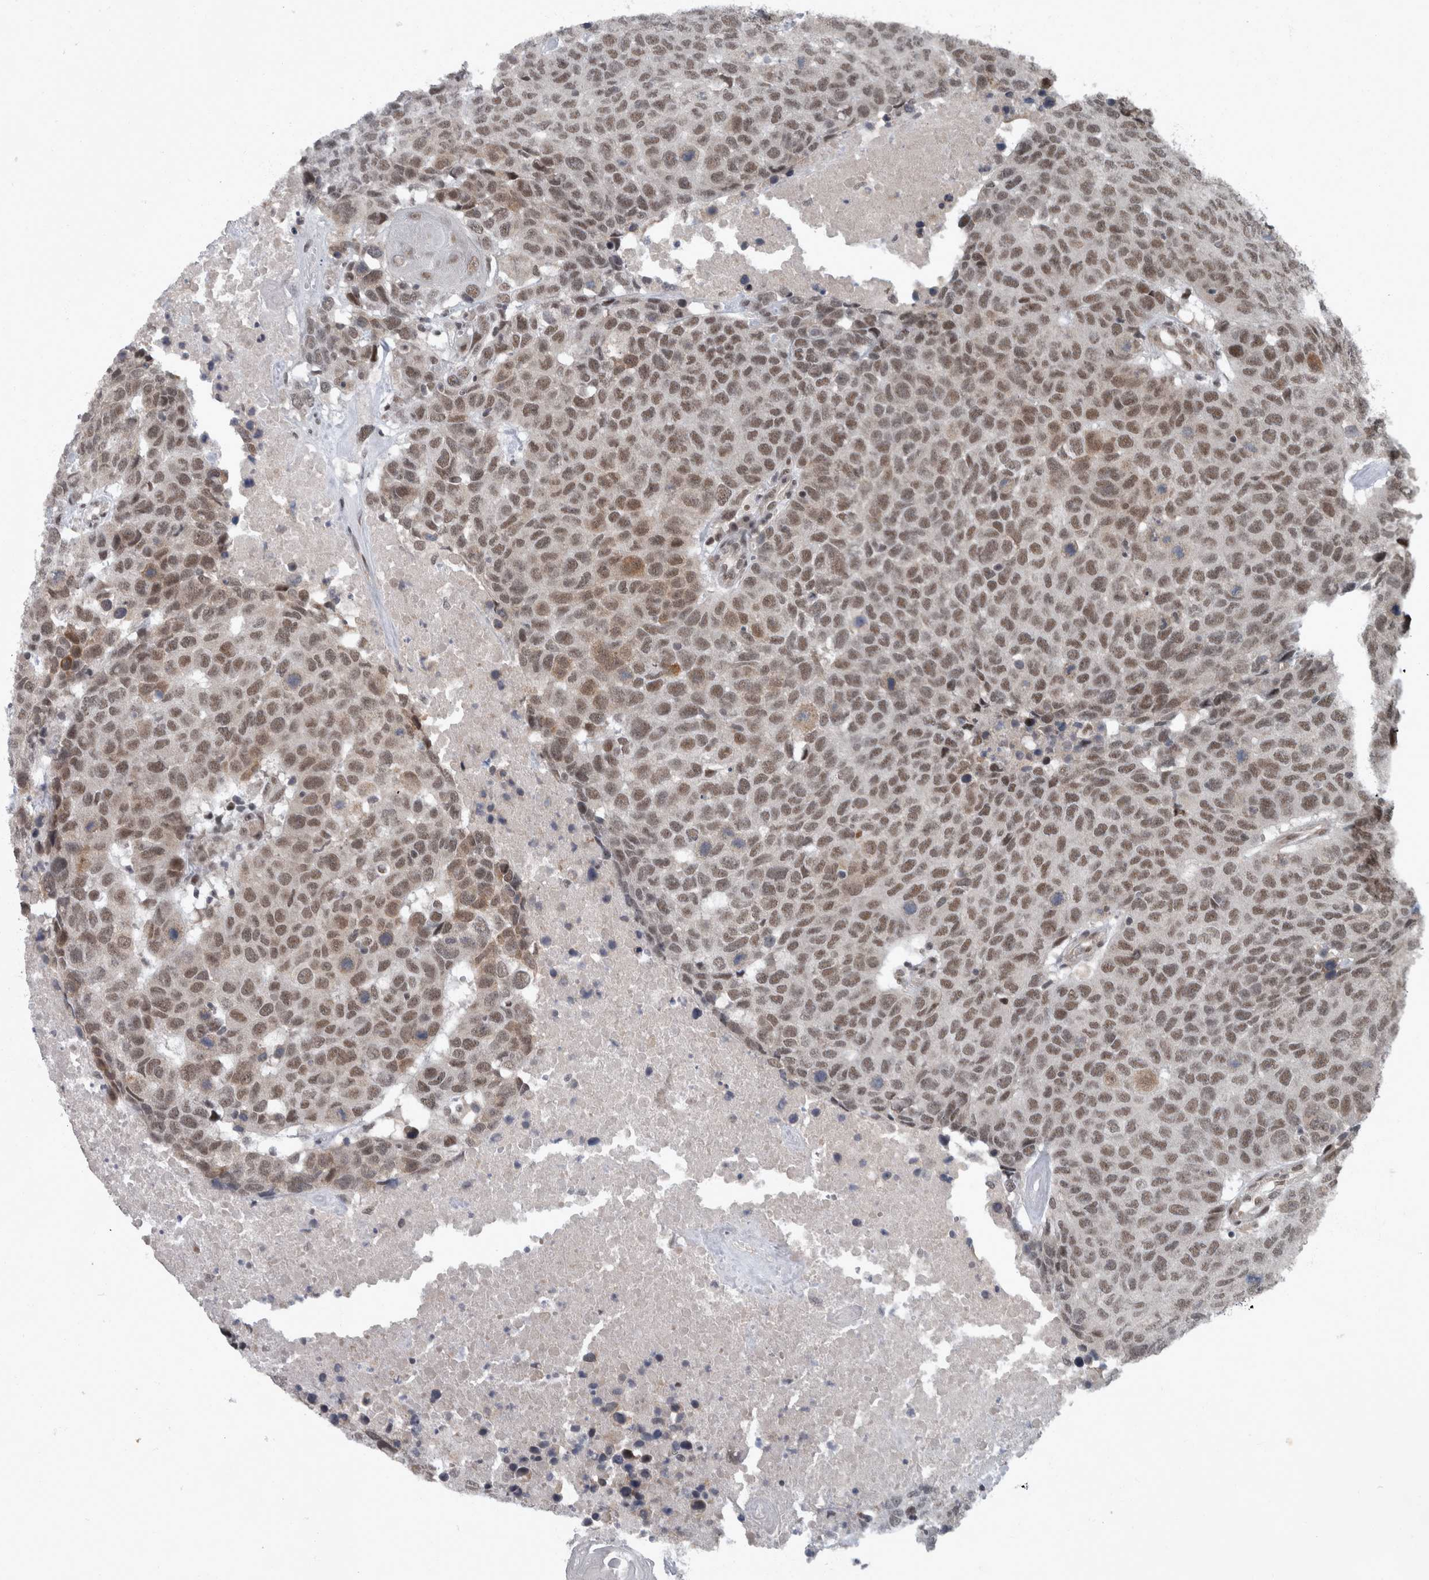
{"staining": {"intensity": "moderate", "quantity": ">75%", "location": "nuclear"}, "tissue": "head and neck cancer", "cell_type": "Tumor cells", "image_type": "cancer", "snomed": [{"axis": "morphology", "description": "Squamous cell carcinoma, NOS"}, {"axis": "topography", "description": "Head-Neck"}], "caption": "There is medium levels of moderate nuclear positivity in tumor cells of squamous cell carcinoma (head and neck), as demonstrated by immunohistochemical staining (brown color).", "gene": "WDR33", "patient": {"sex": "male", "age": 66}}